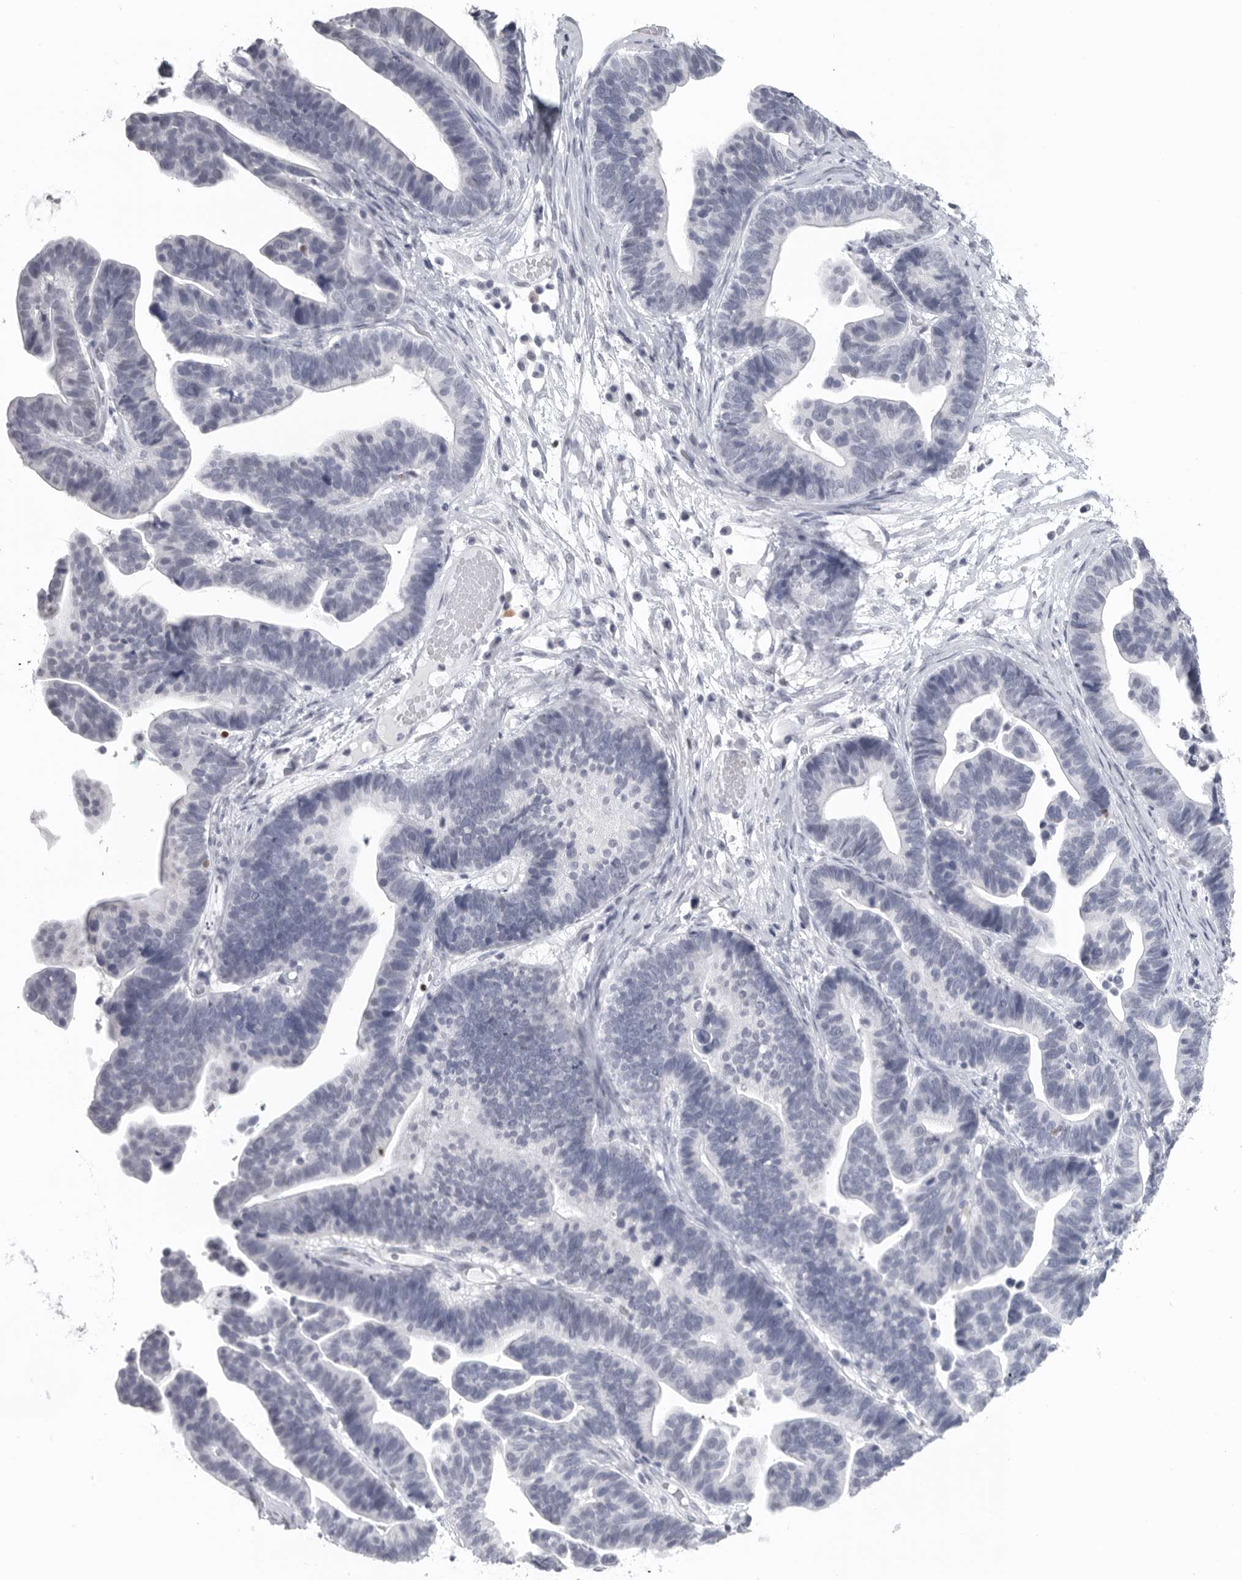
{"staining": {"intensity": "negative", "quantity": "none", "location": "none"}, "tissue": "ovarian cancer", "cell_type": "Tumor cells", "image_type": "cancer", "snomed": [{"axis": "morphology", "description": "Cystadenocarcinoma, serous, NOS"}, {"axis": "topography", "description": "Ovary"}], "caption": "Ovarian cancer (serous cystadenocarcinoma) was stained to show a protein in brown. There is no significant expression in tumor cells. Brightfield microscopy of IHC stained with DAB (brown) and hematoxylin (blue), captured at high magnification.", "gene": "SATB2", "patient": {"sex": "female", "age": 56}}